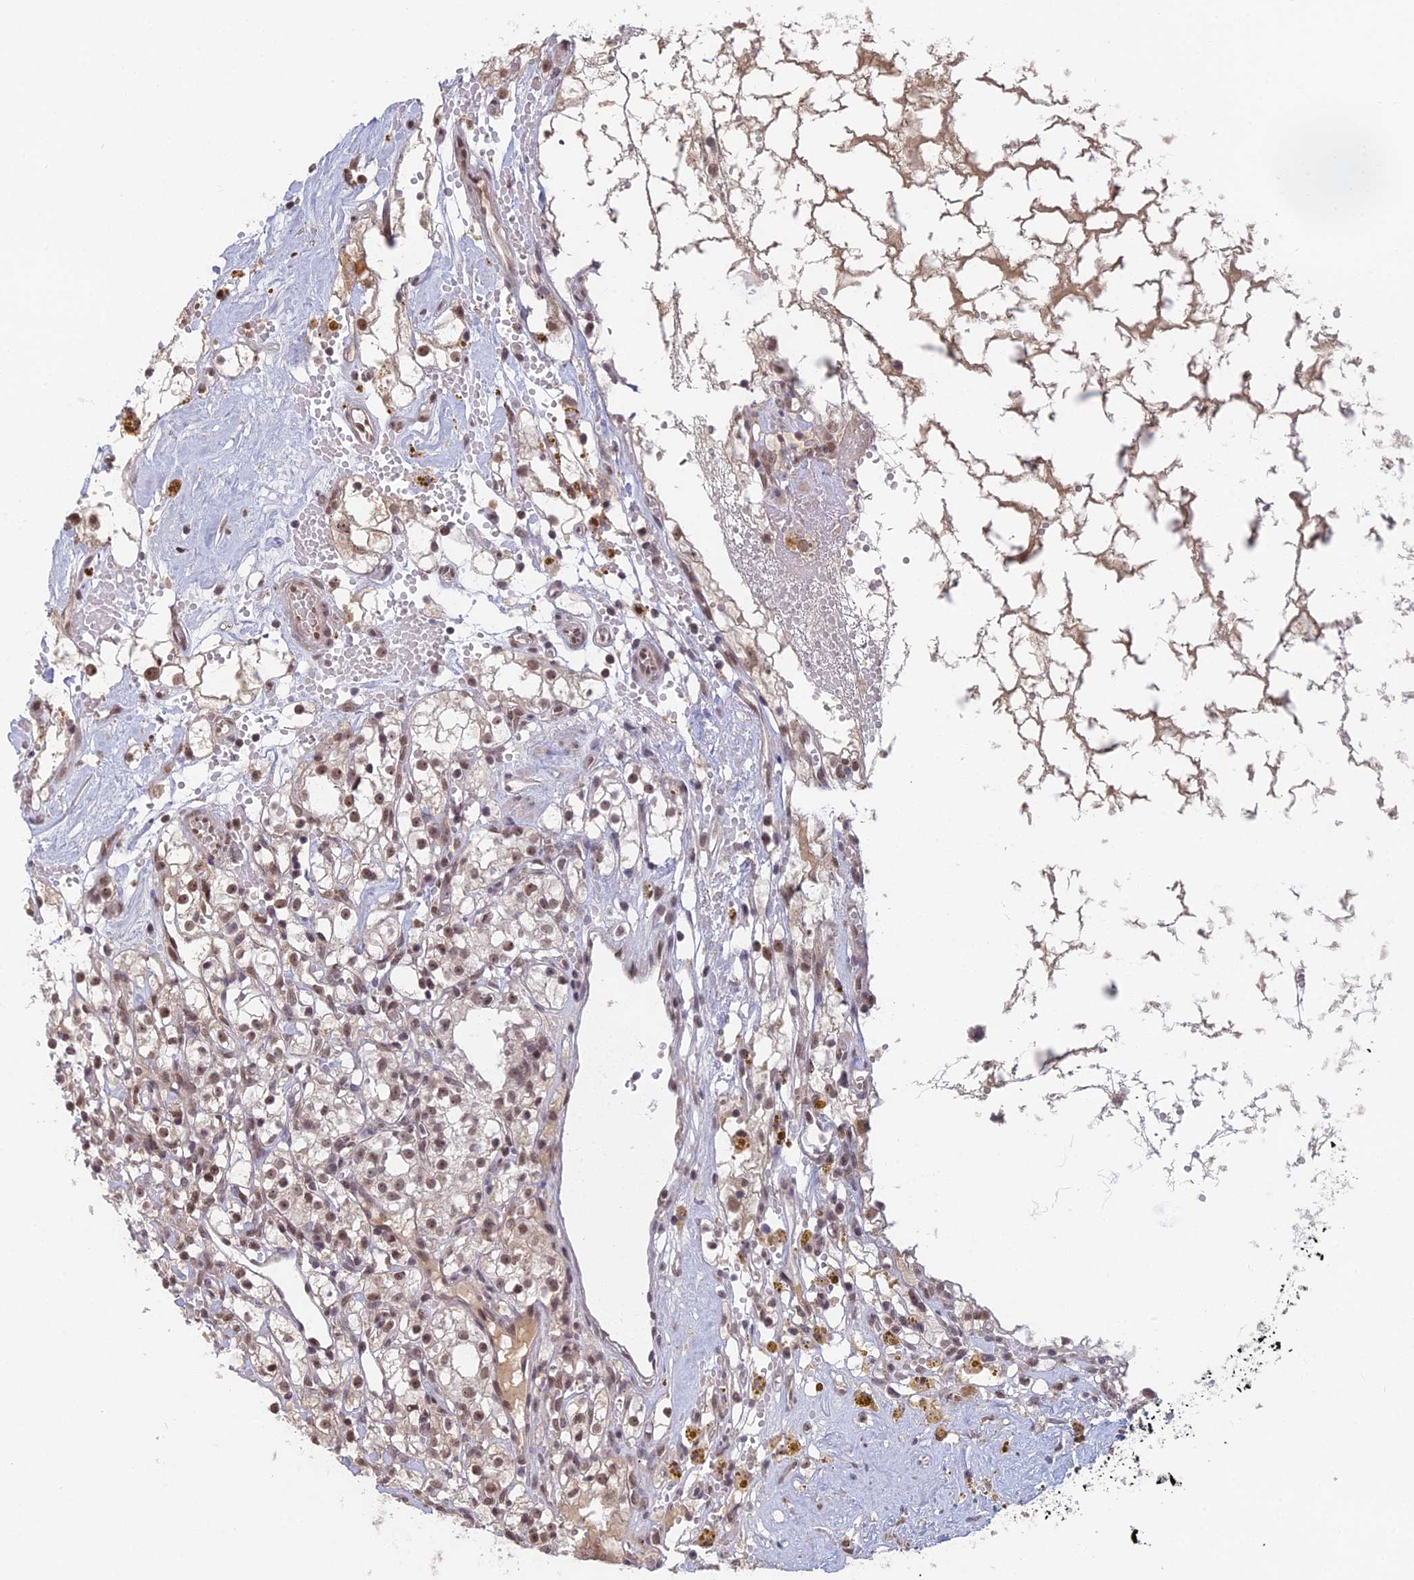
{"staining": {"intensity": "moderate", "quantity": ">75%", "location": "nuclear"}, "tissue": "renal cancer", "cell_type": "Tumor cells", "image_type": "cancer", "snomed": [{"axis": "morphology", "description": "Adenocarcinoma, NOS"}, {"axis": "topography", "description": "Kidney"}], "caption": "The histopathology image exhibits staining of renal cancer, revealing moderate nuclear protein positivity (brown color) within tumor cells. (DAB (3,3'-diaminobenzidine) IHC, brown staining for protein, blue staining for nuclei).", "gene": "RANBP3", "patient": {"sex": "male", "age": 56}}